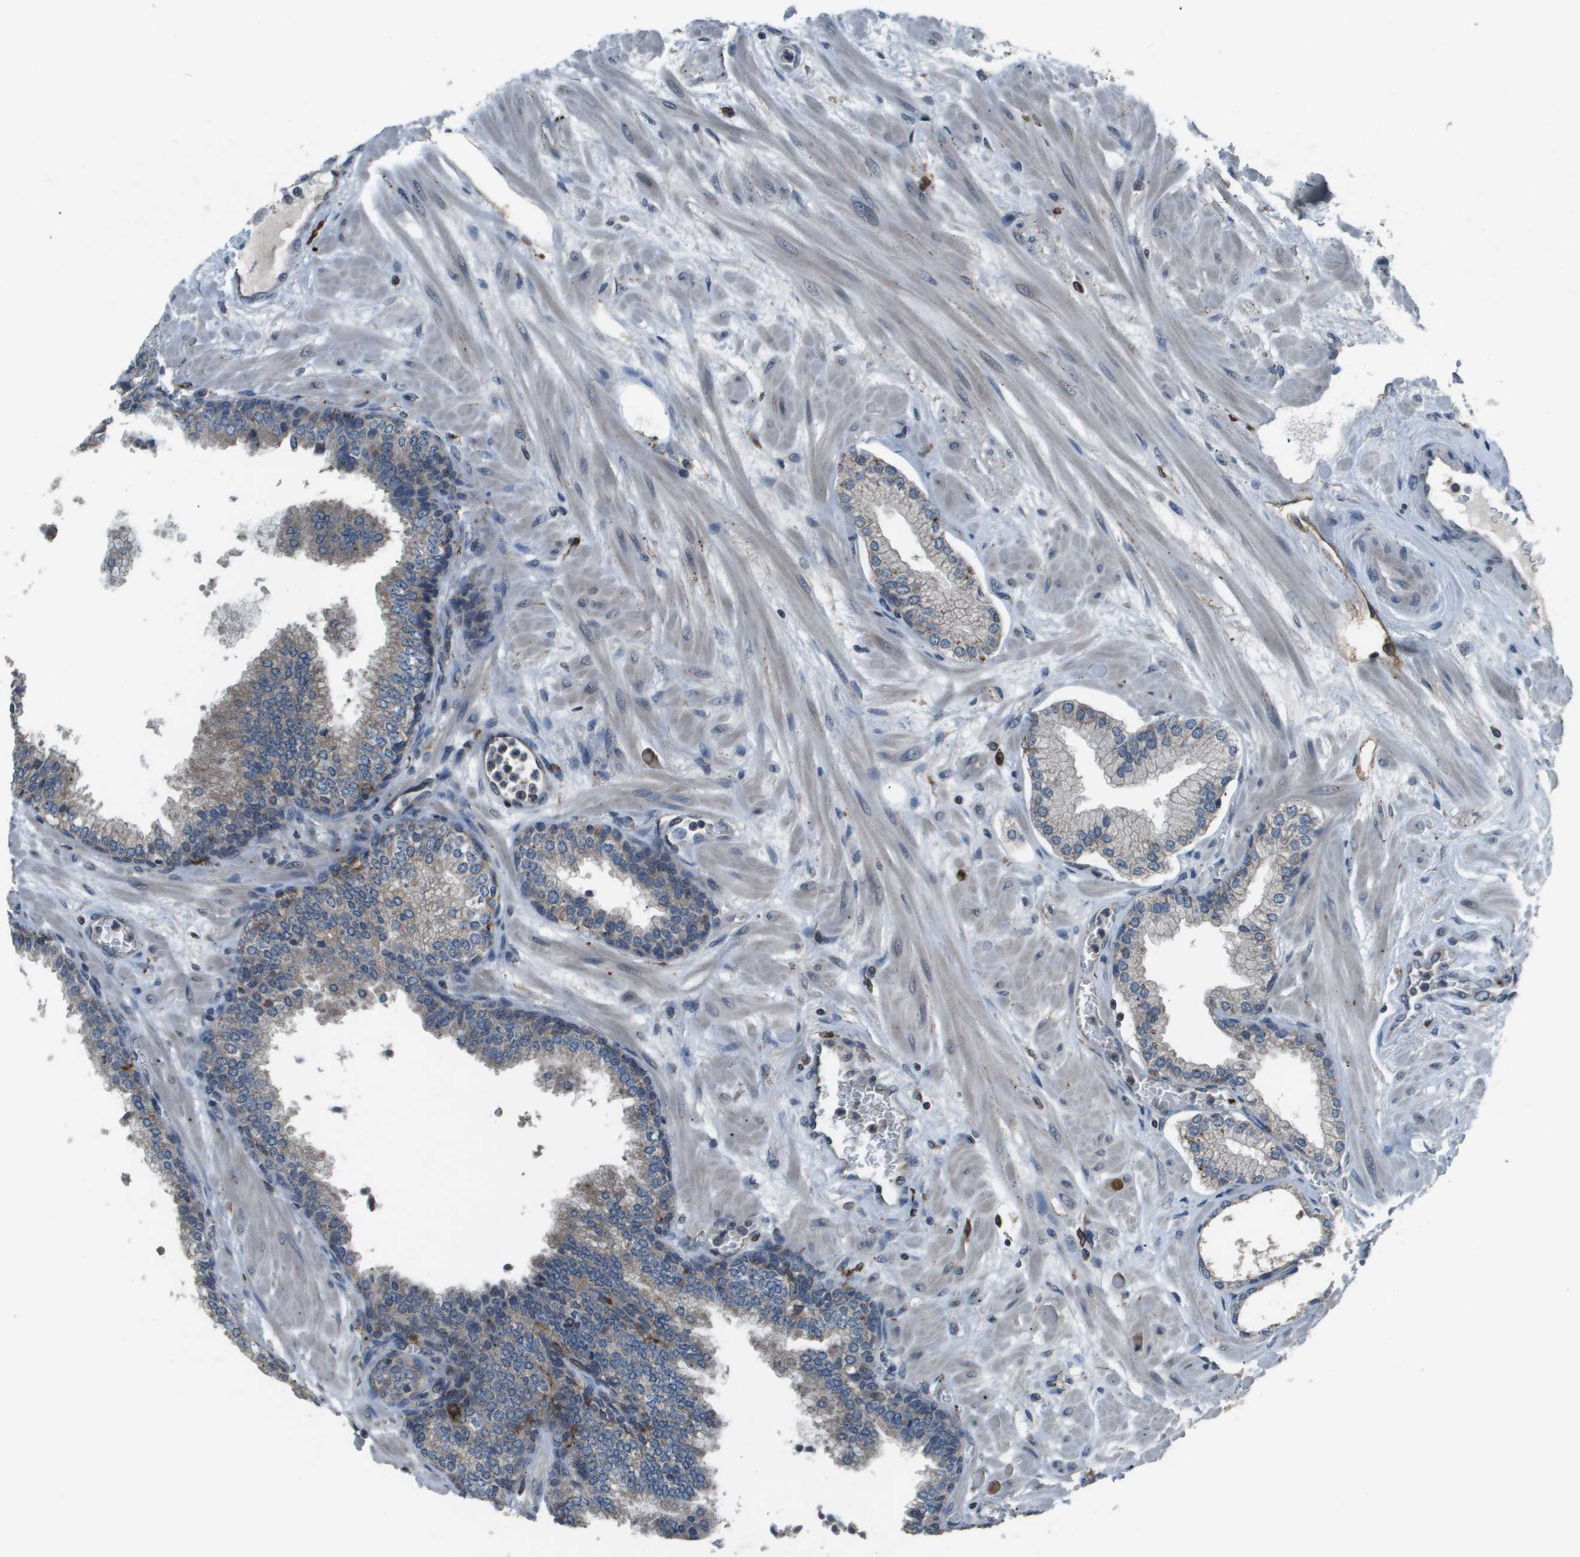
{"staining": {"intensity": "negative", "quantity": "none", "location": "none"}, "tissue": "prostate", "cell_type": "Glandular cells", "image_type": "normal", "snomed": [{"axis": "morphology", "description": "Normal tissue, NOS"}, {"axis": "morphology", "description": "Urothelial carcinoma, Low grade"}, {"axis": "topography", "description": "Urinary bladder"}, {"axis": "topography", "description": "Prostate"}], "caption": "Human prostate stained for a protein using immunohistochemistry exhibits no staining in glandular cells.", "gene": "GOSR2", "patient": {"sex": "male", "age": 60}}